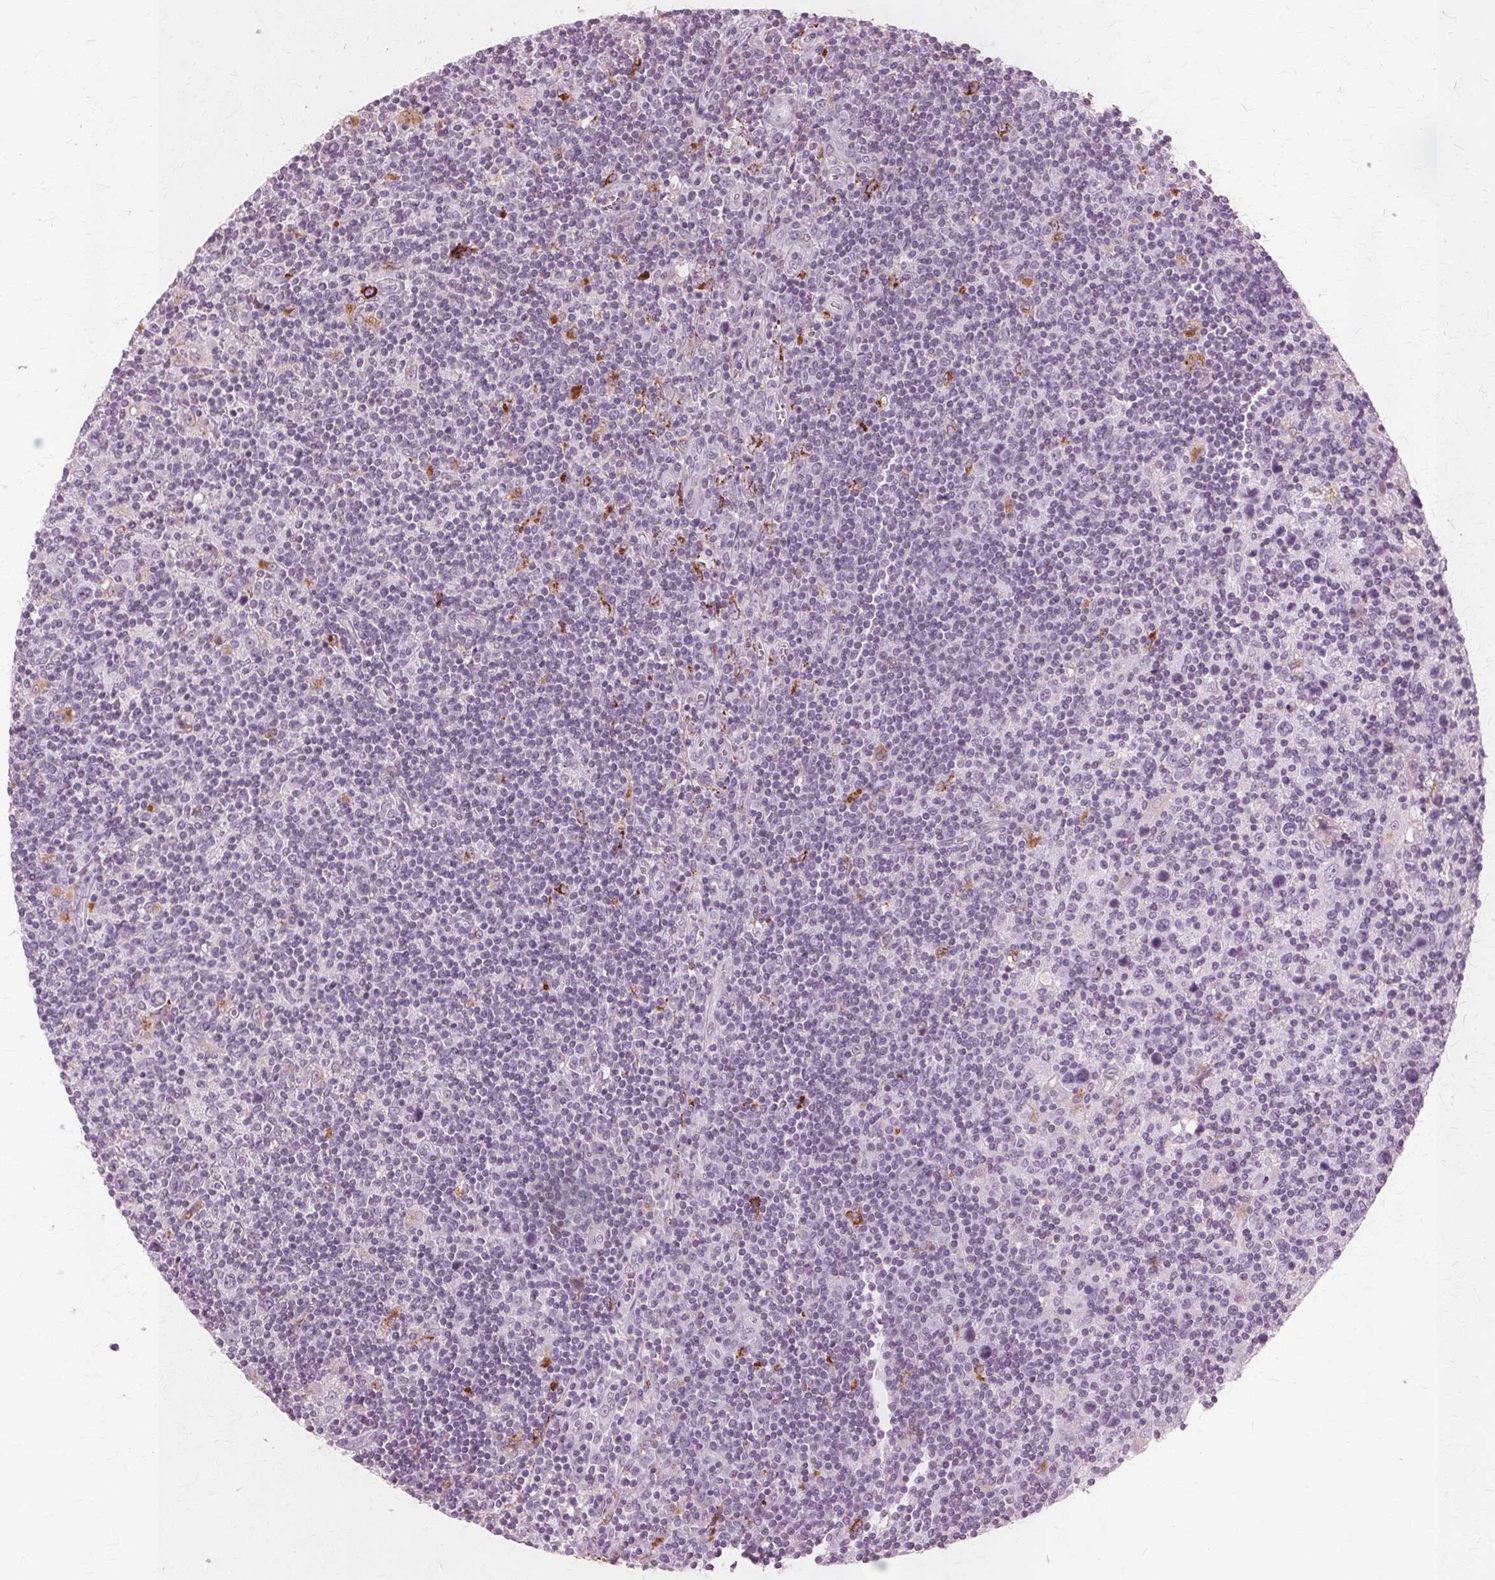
{"staining": {"intensity": "negative", "quantity": "none", "location": "none"}, "tissue": "lymphoma", "cell_type": "Tumor cells", "image_type": "cancer", "snomed": [{"axis": "morphology", "description": "Hodgkin's disease, NOS"}, {"axis": "topography", "description": "Lymph node"}], "caption": "The immunohistochemistry (IHC) micrograph has no significant expression in tumor cells of Hodgkin's disease tissue.", "gene": "DNASE2", "patient": {"sex": "male", "age": 40}}